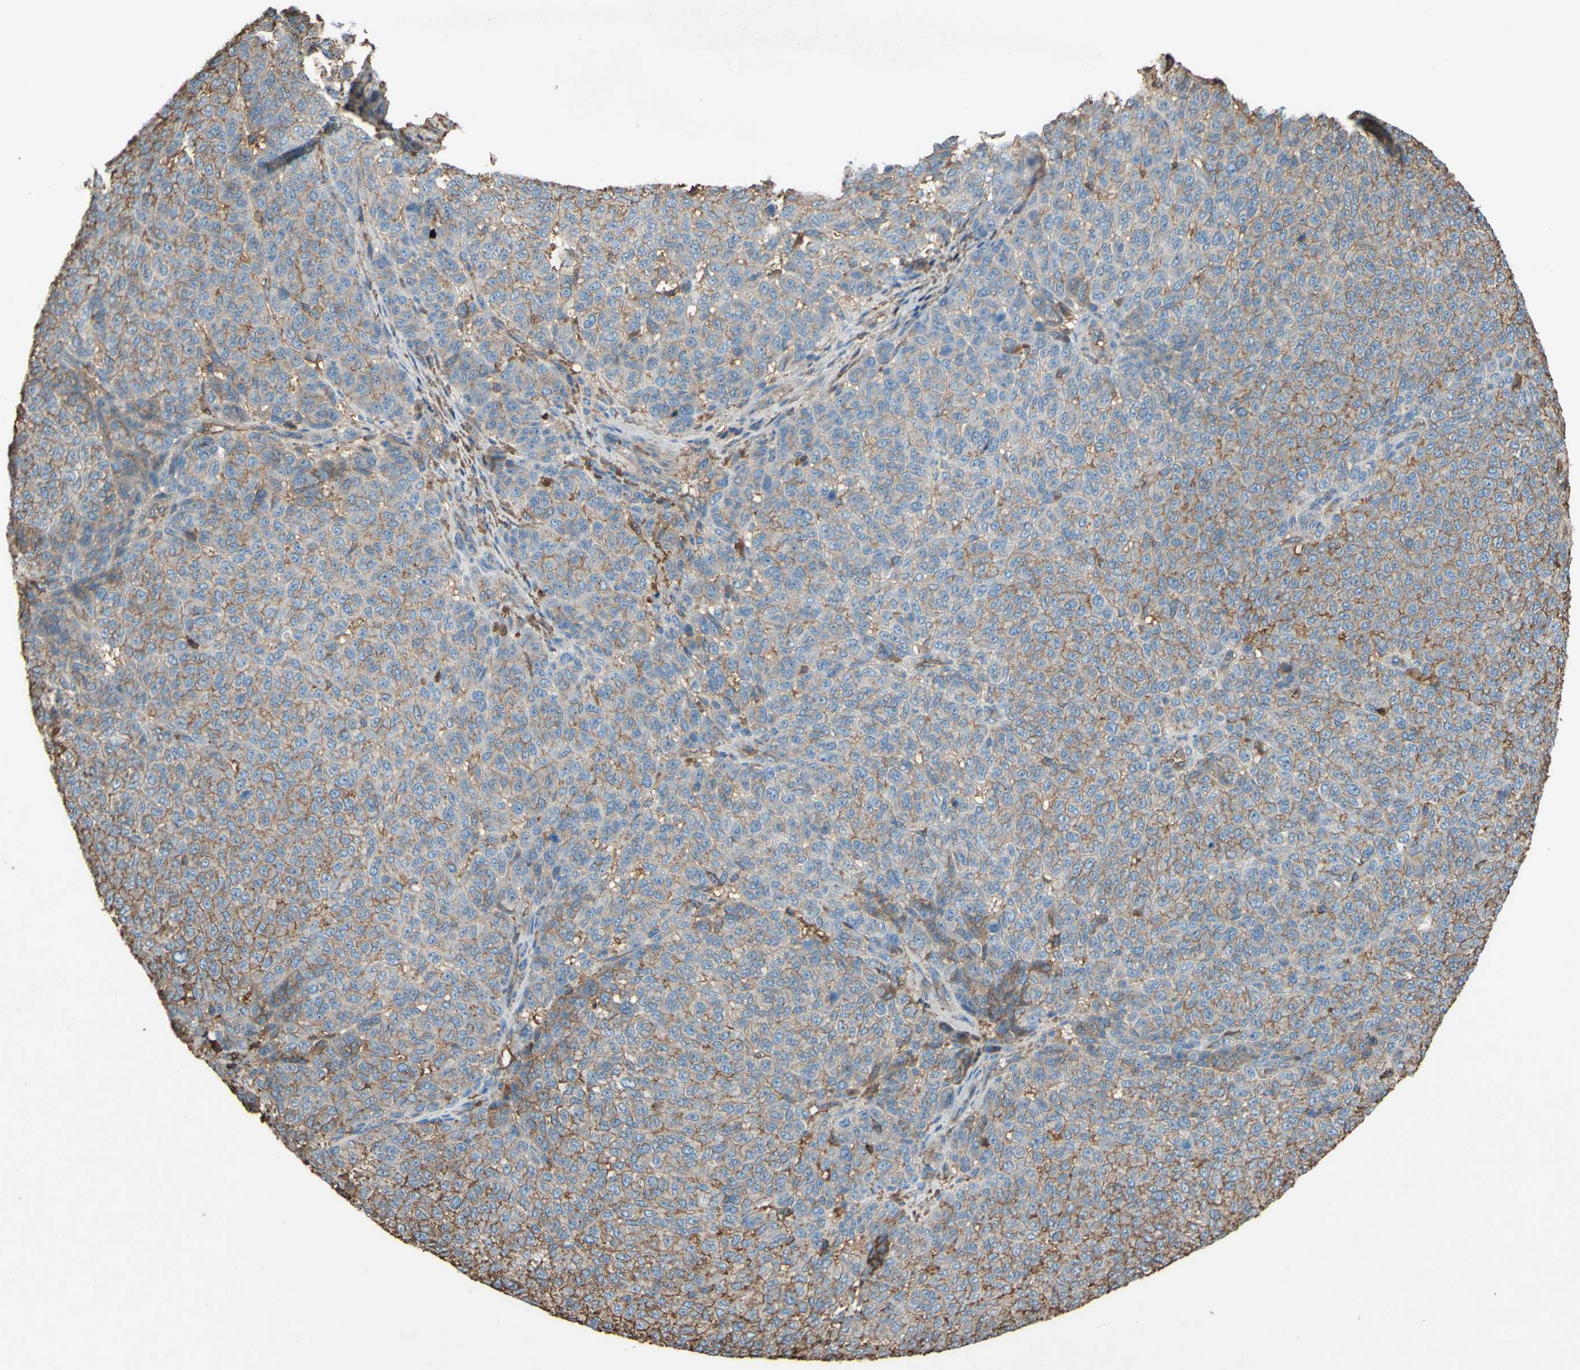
{"staining": {"intensity": "weak", "quantity": ">75%", "location": "cytoplasmic/membranous"}, "tissue": "melanoma", "cell_type": "Tumor cells", "image_type": "cancer", "snomed": [{"axis": "morphology", "description": "Malignant melanoma, NOS"}, {"axis": "topography", "description": "Skin"}], "caption": "Protein staining of malignant melanoma tissue reveals weak cytoplasmic/membranous expression in approximately >75% of tumor cells.", "gene": "PTGDS", "patient": {"sex": "male", "age": 59}}